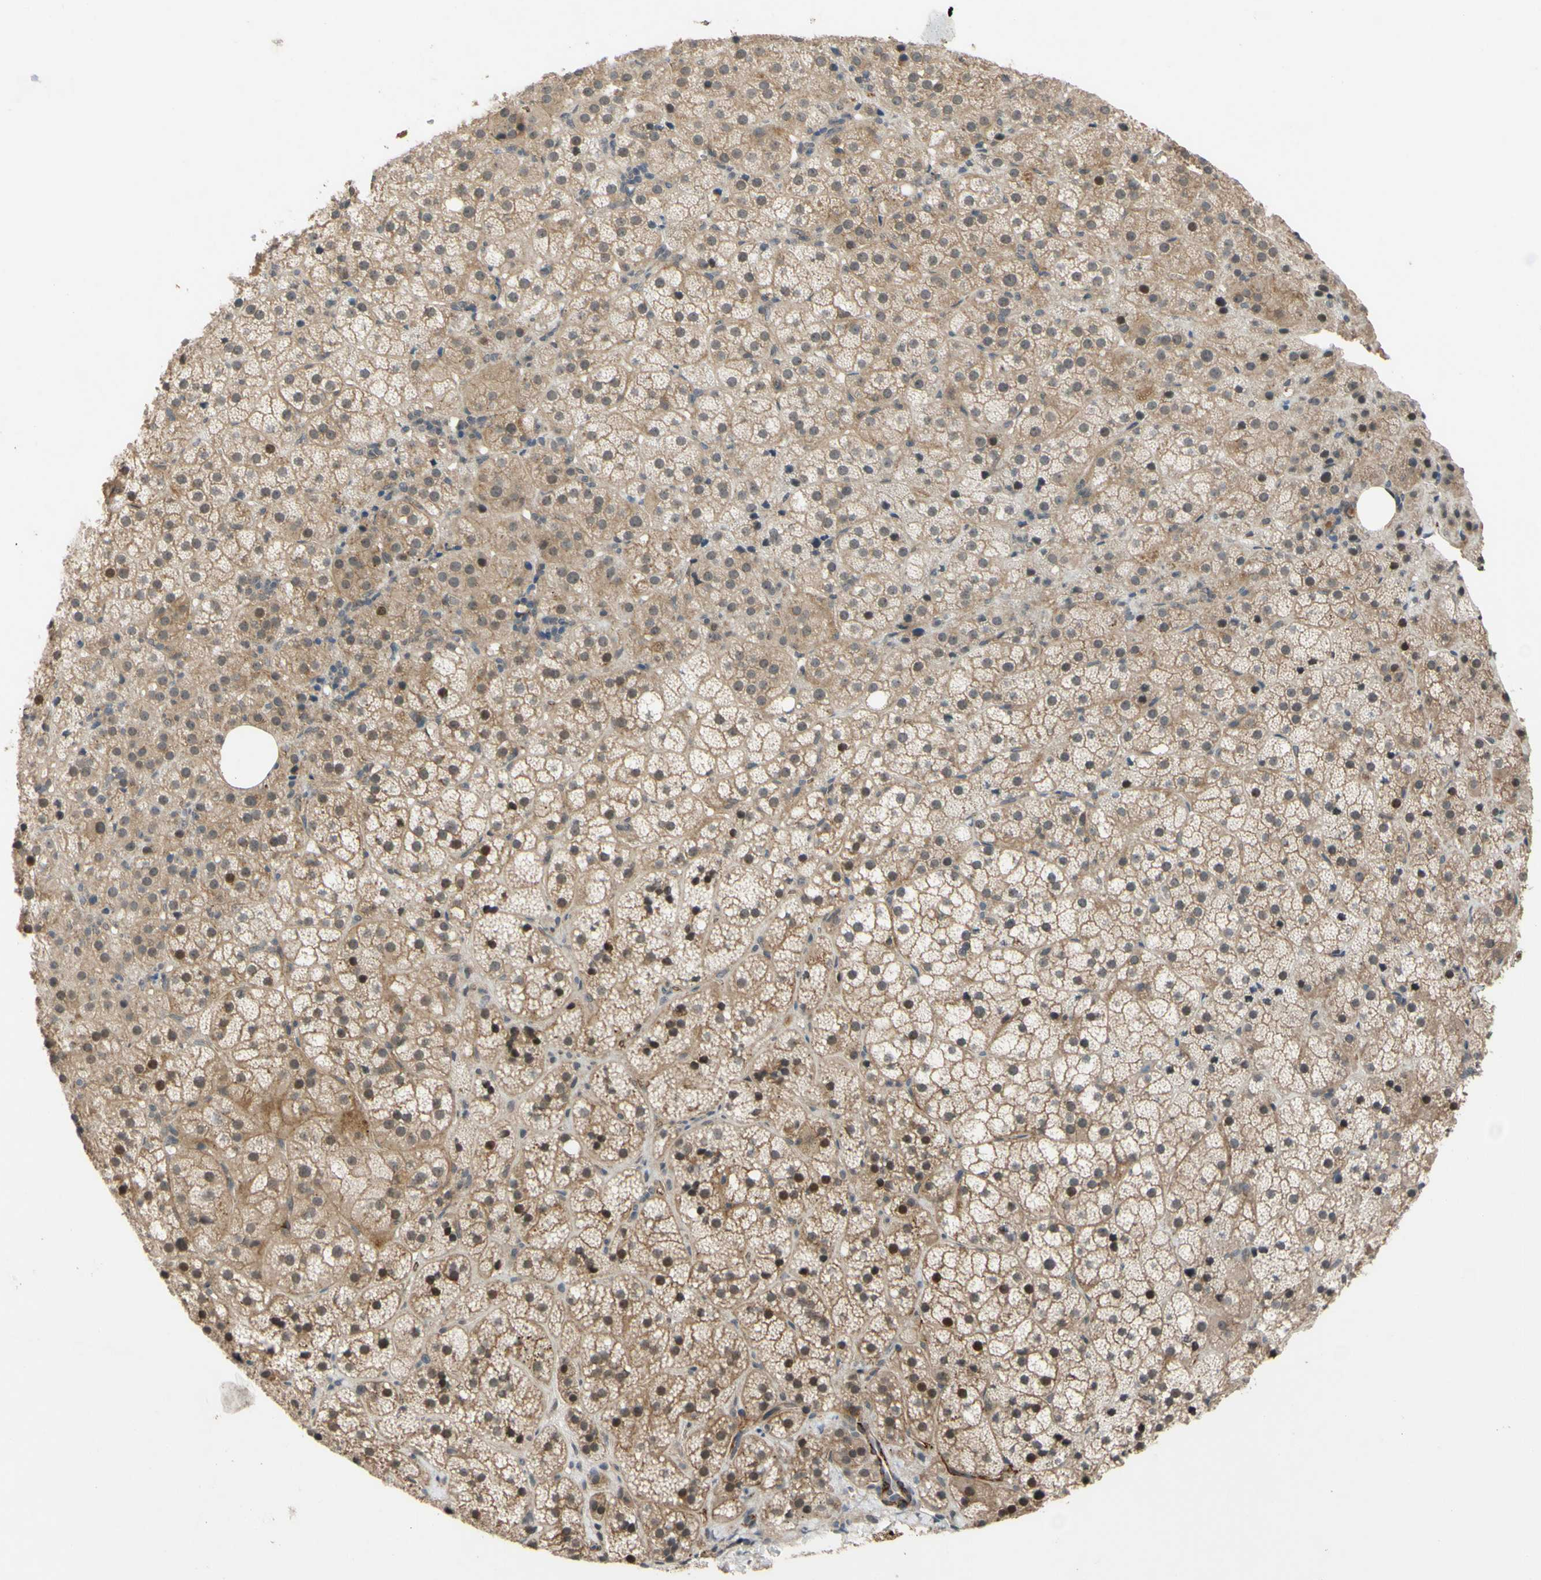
{"staining": {"intensity": "moderate", "quantity": ">75%", "location": "cytoplasmic/membranous,nuclear"}, "tissue": "adrenal gland", "cell_type": "Glandular cells", "image_type": "normal", "snomed": [{"axis": "morphology", "description": "Normal tissue, NOS"}, {"axis": "topography", "description": "Adrenal gland"}], "caption": "This histopathology image demonstrates immunohistochemistry (IHC) staining of normal adrenal gland, with medium moderate cytoplasmic/membranous,nuclear staining in about >75% of glandular cells.", "gene": "ALK", "patient": {"sex": "female", "age": 57}}